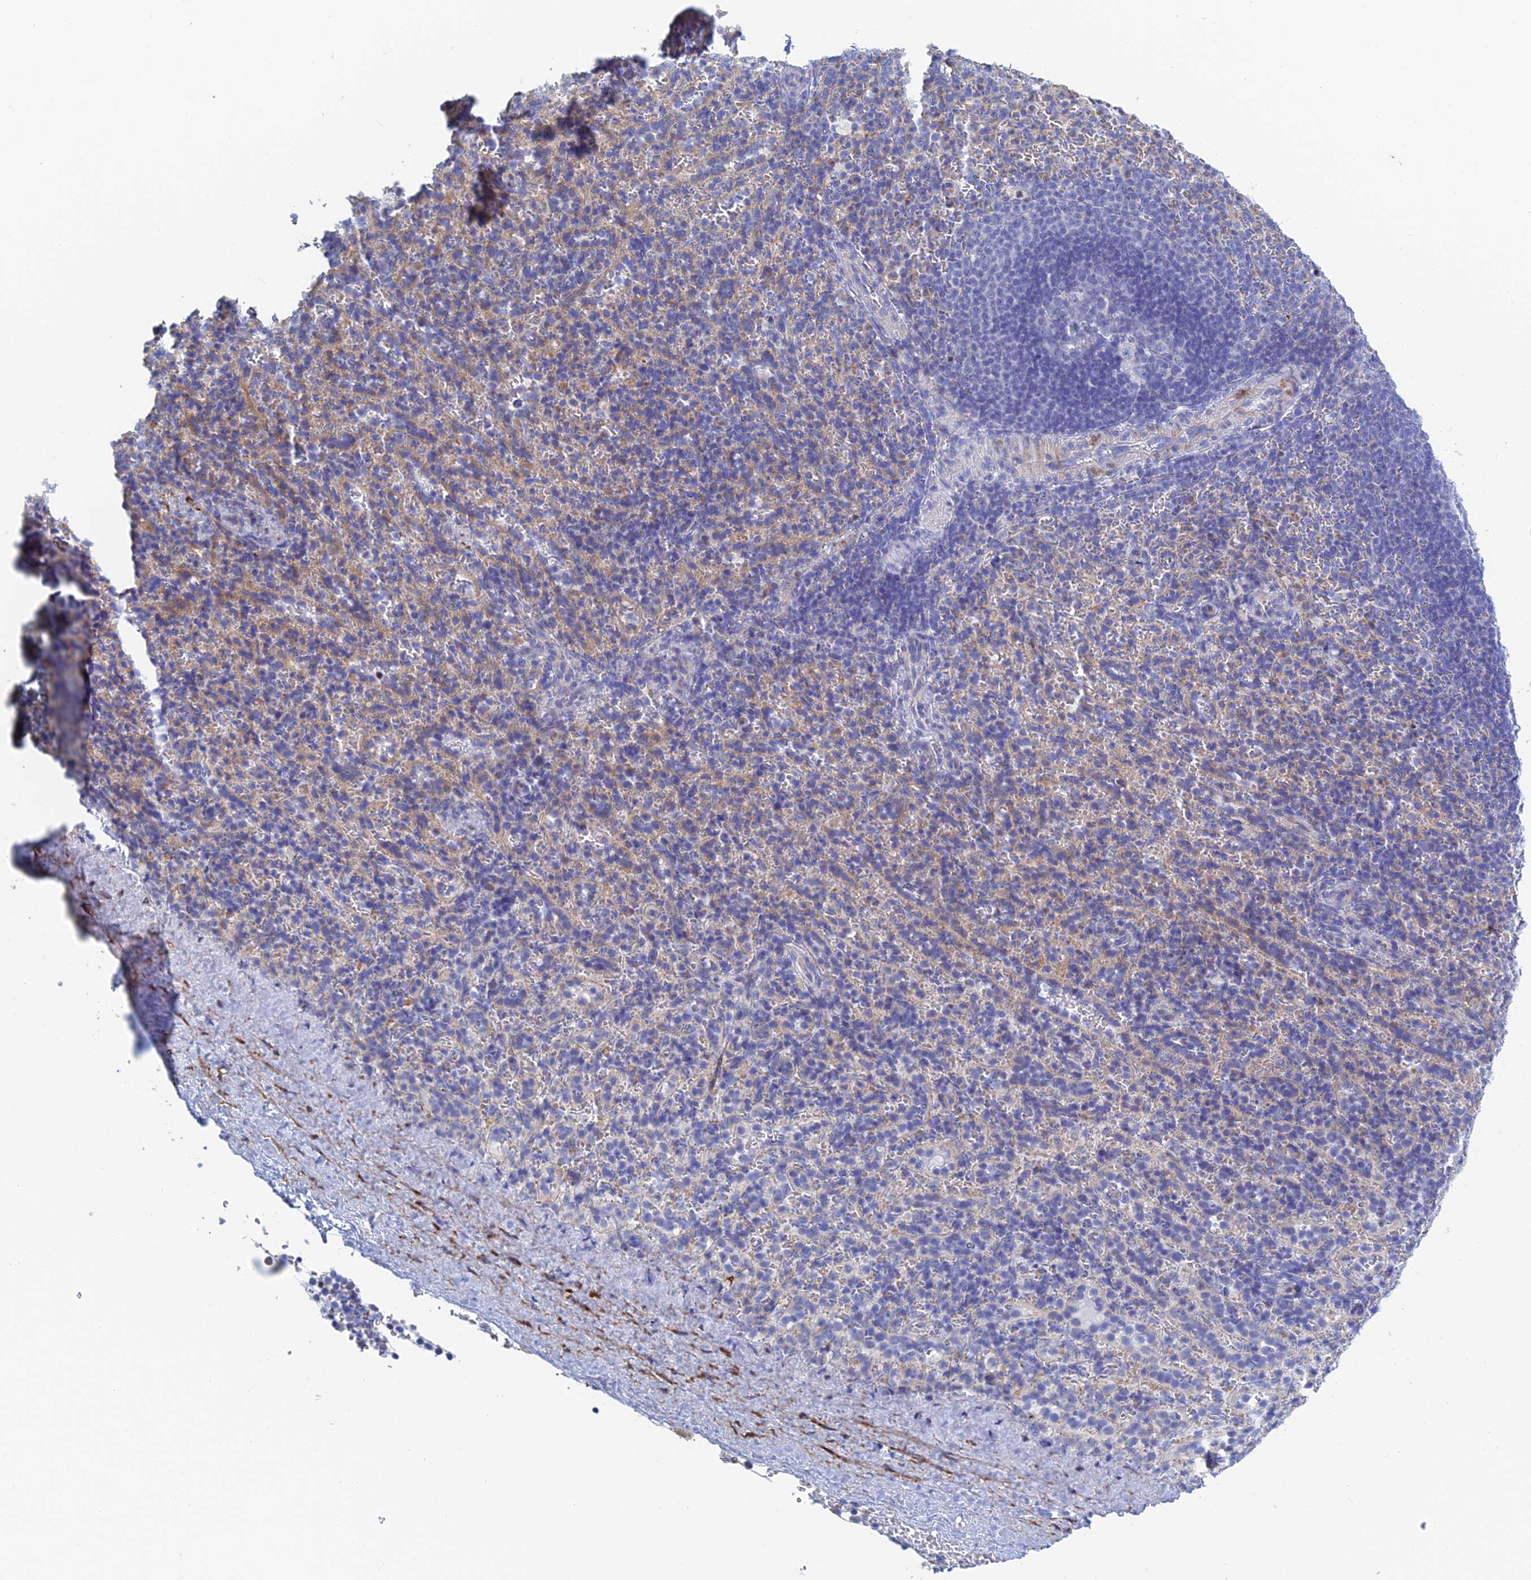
{"staining": {"intensity": "negative", "quantity": "none", "location": "none"}, "tissue": "spleen", "cell_type": "Cells in red pulp", "image_type": "normal", "snomed": [{"axis": "morphology", "description": "Normal tissue, NOS"}, {"axis": "topography", "description": "Spleen"}], "caption": "Cells in red pulp show no significant protein expression in benign spleen. The staining is performed using DAB (3,3'-diaminobenzidine) brown chromogen with nuclei counter-stained in using hematoxylin.", "gene": "PCDHA8", "patient": {"sex": "female", "age": 21}}